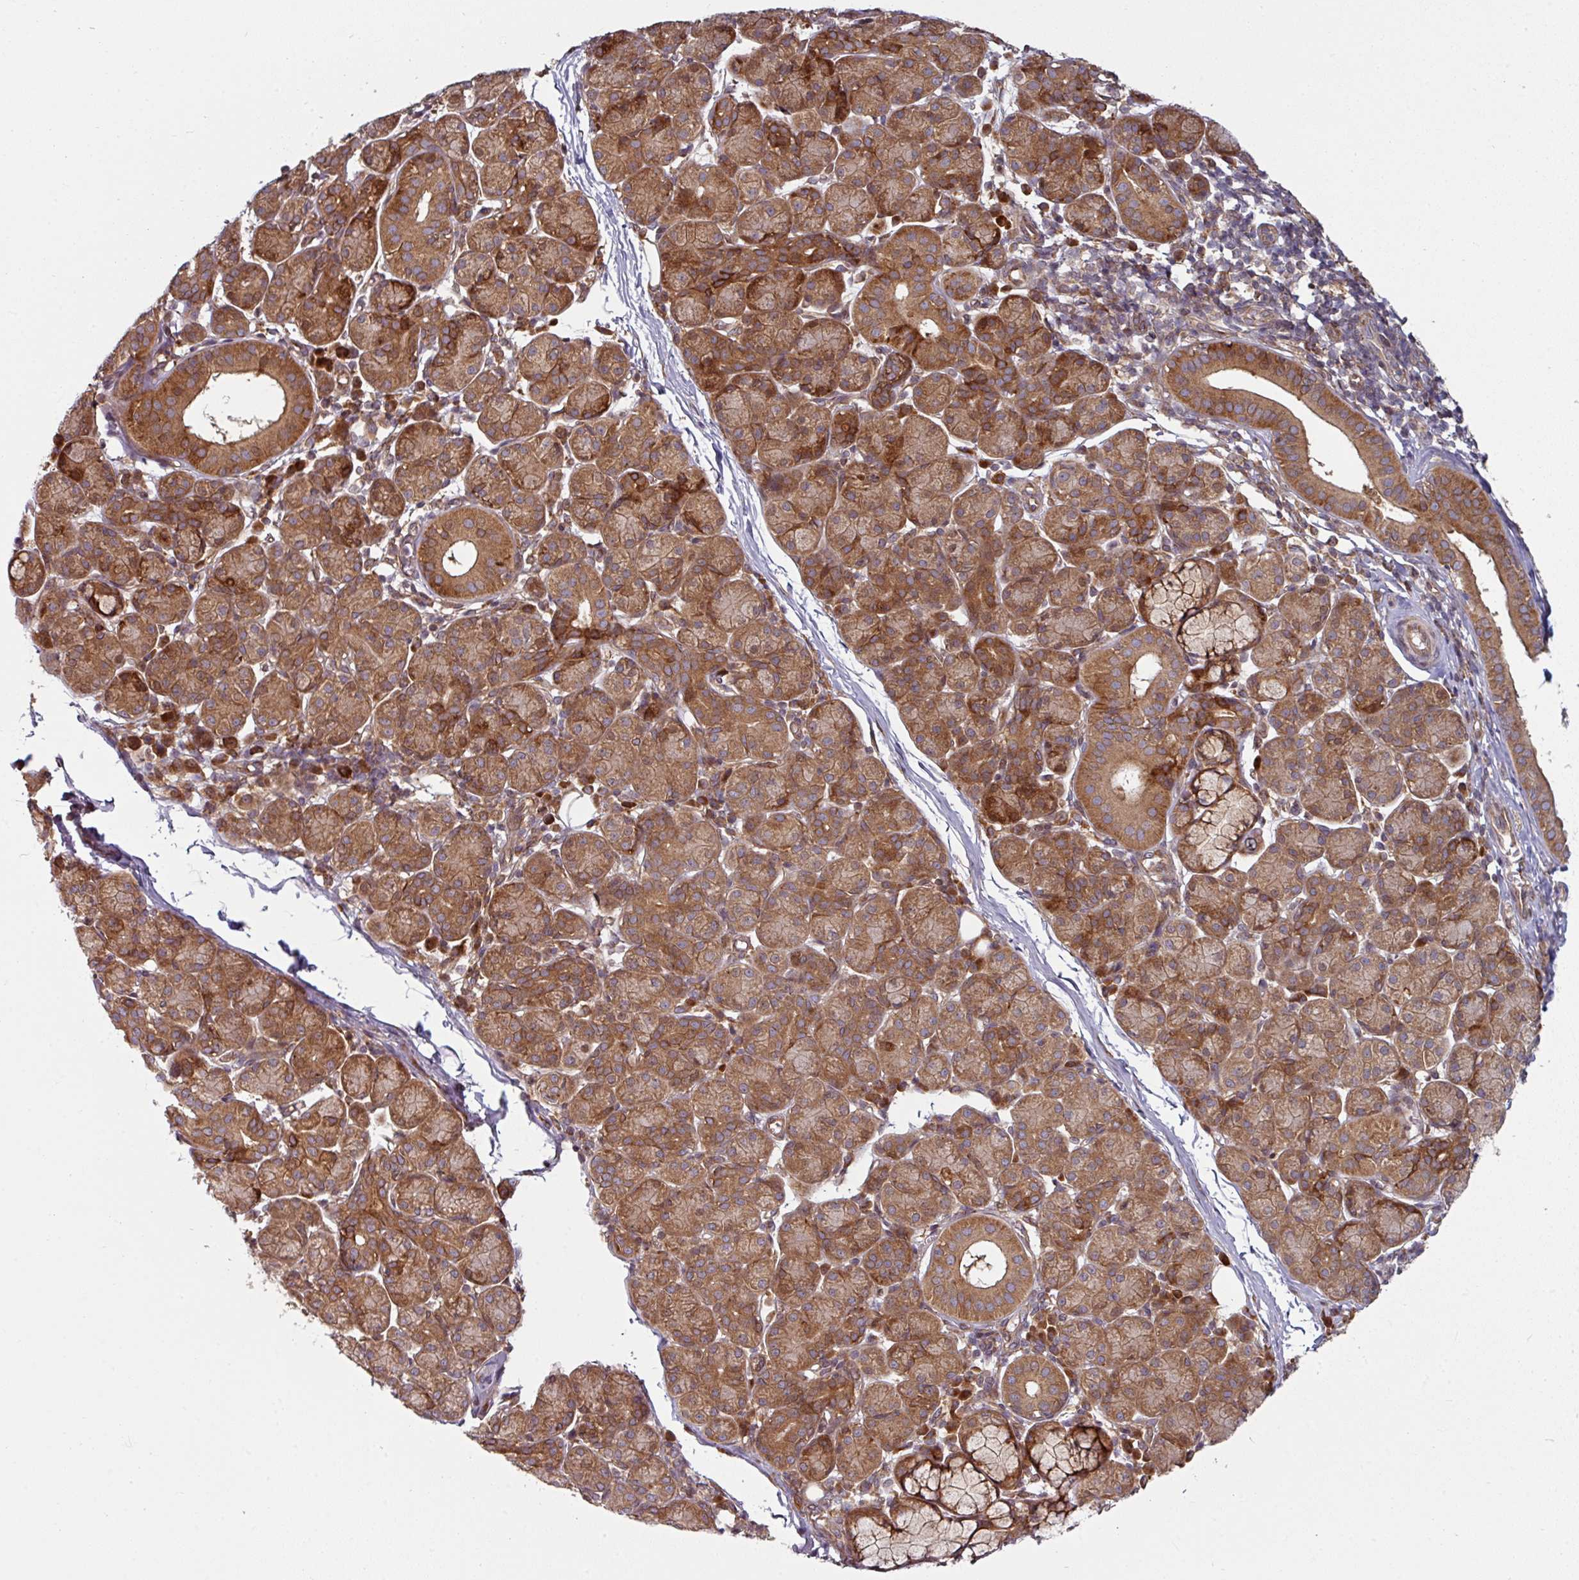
{"staining": {"intensity": "strong", "quantity": ">75%", "location": "cytoplasmic/membranous"}, "tissue": "salivary gland", "cell_type": "Glandular cells", "image_type": "normal", "snomed": [{"axis": "morphology", "description": "Normal tissue, NOS"}, {"axis": "morphology", "description": "Inflammation, NOS"}, {"axis": "topography", "description": "Lymph node"}, {"axis": "topography", "description": "Salivary gland"}], "caption": "The histopathology image shows immunohistochemical staining of normal salivary gland. There is strong cytoplasmic/membranous positivity is appreciated in about >75% of glandular cells.", "gene": "RAB5A", "patient": {"sex": "male", "age": 3}}